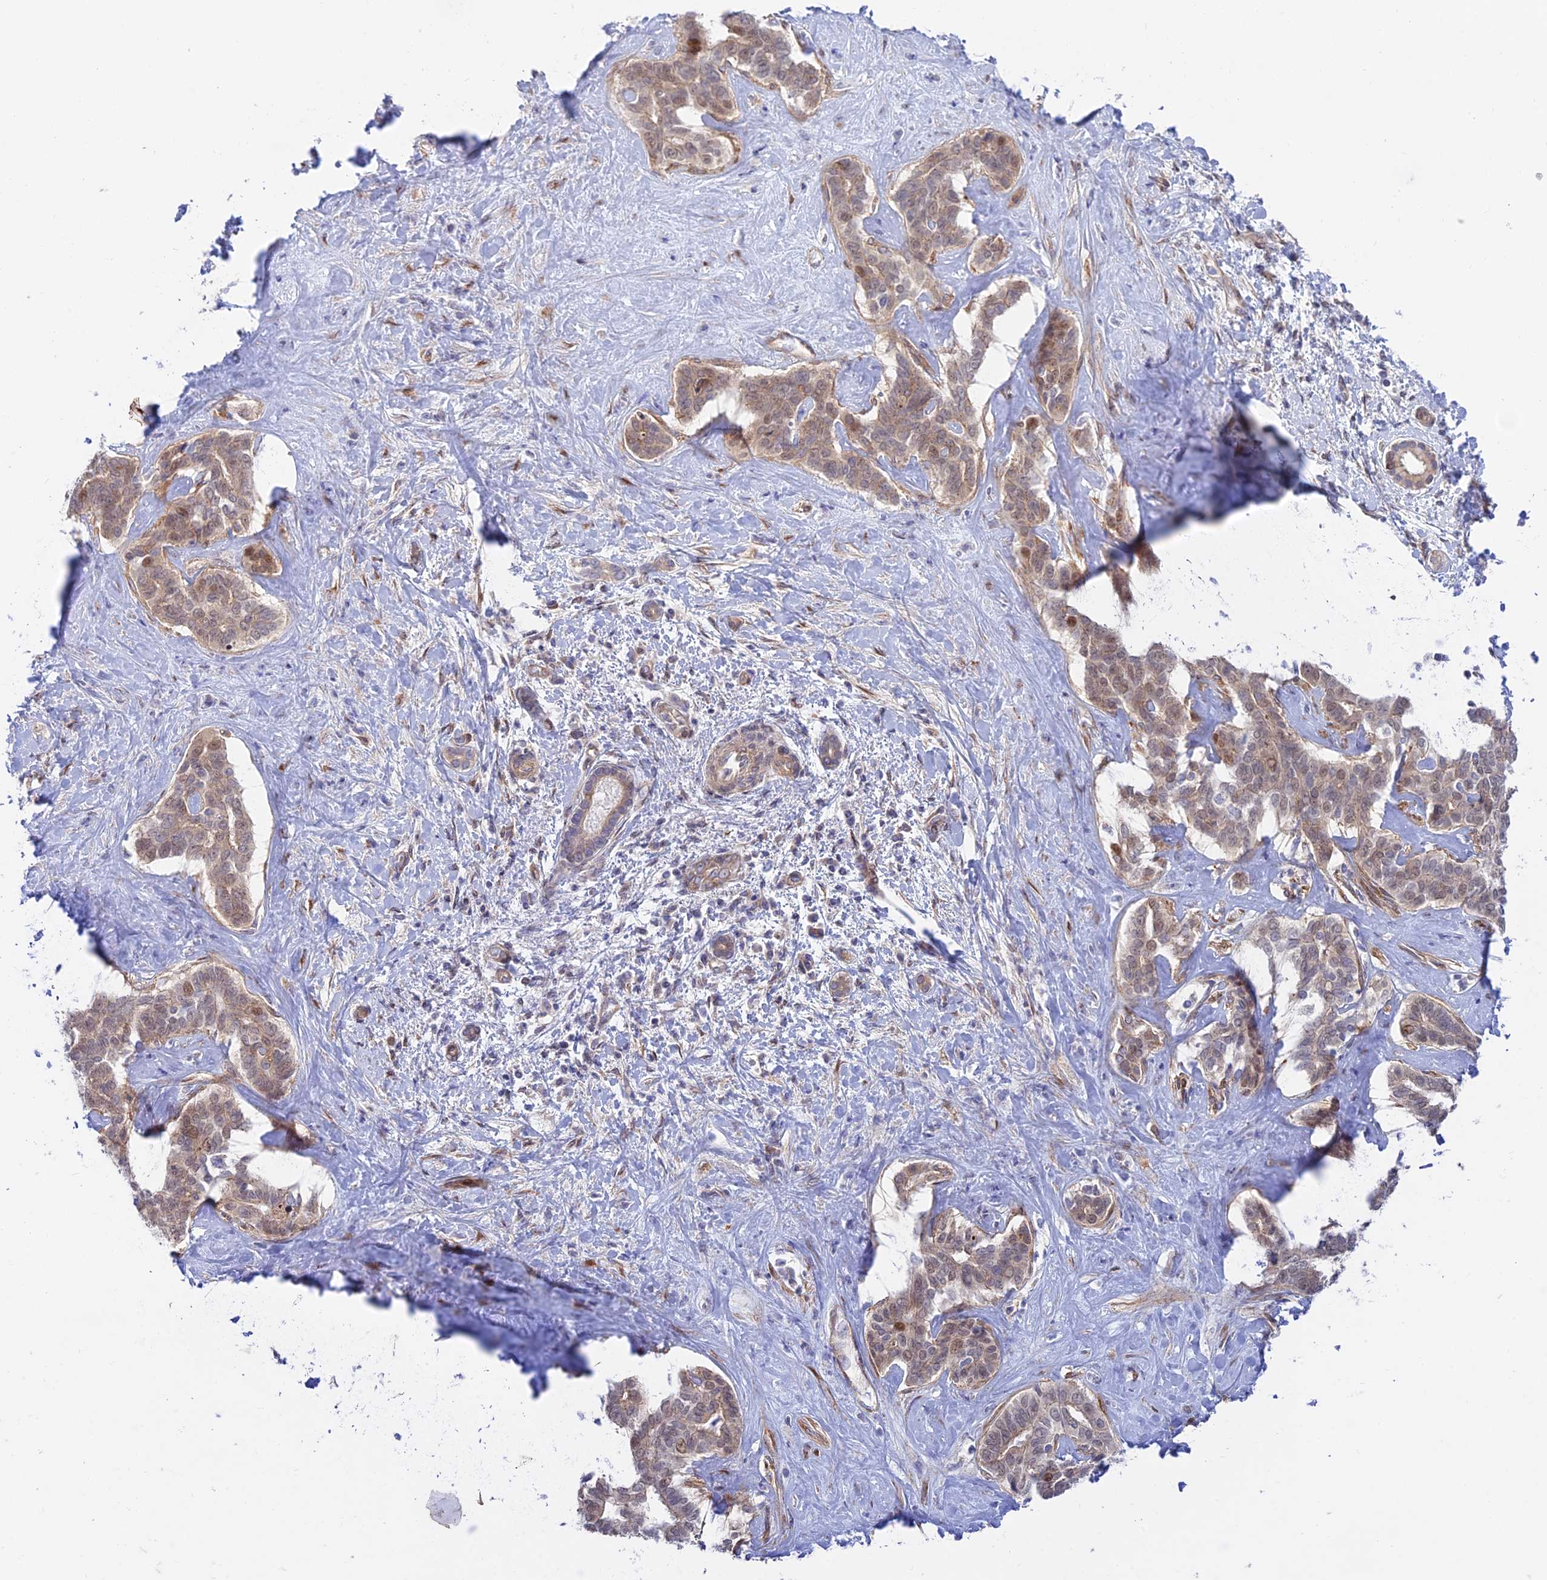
{"staining": {"intensity": "moderate", "quantity": "<25%", "location": "cytoplasmic/membranous,nuclear"}, "tissue": "liver cancer", "cell_type": "Tumor cells", "image_type": "cancer", "snomed": [{"axis": "morphology", "description": "Cholangiocarcinoma"}, {"axis": "topography", "description": "Liver"}], "caption": "Moderate cytoplasmic/membranous and nuclear staining for a protein is seen in approximately <25% of tumor cells of cholangiocarcinoma (liver) using immunohistochemistry (IHC).", "gene": "KCNAB1", "patient": {"sex": "female", "age": 77}}